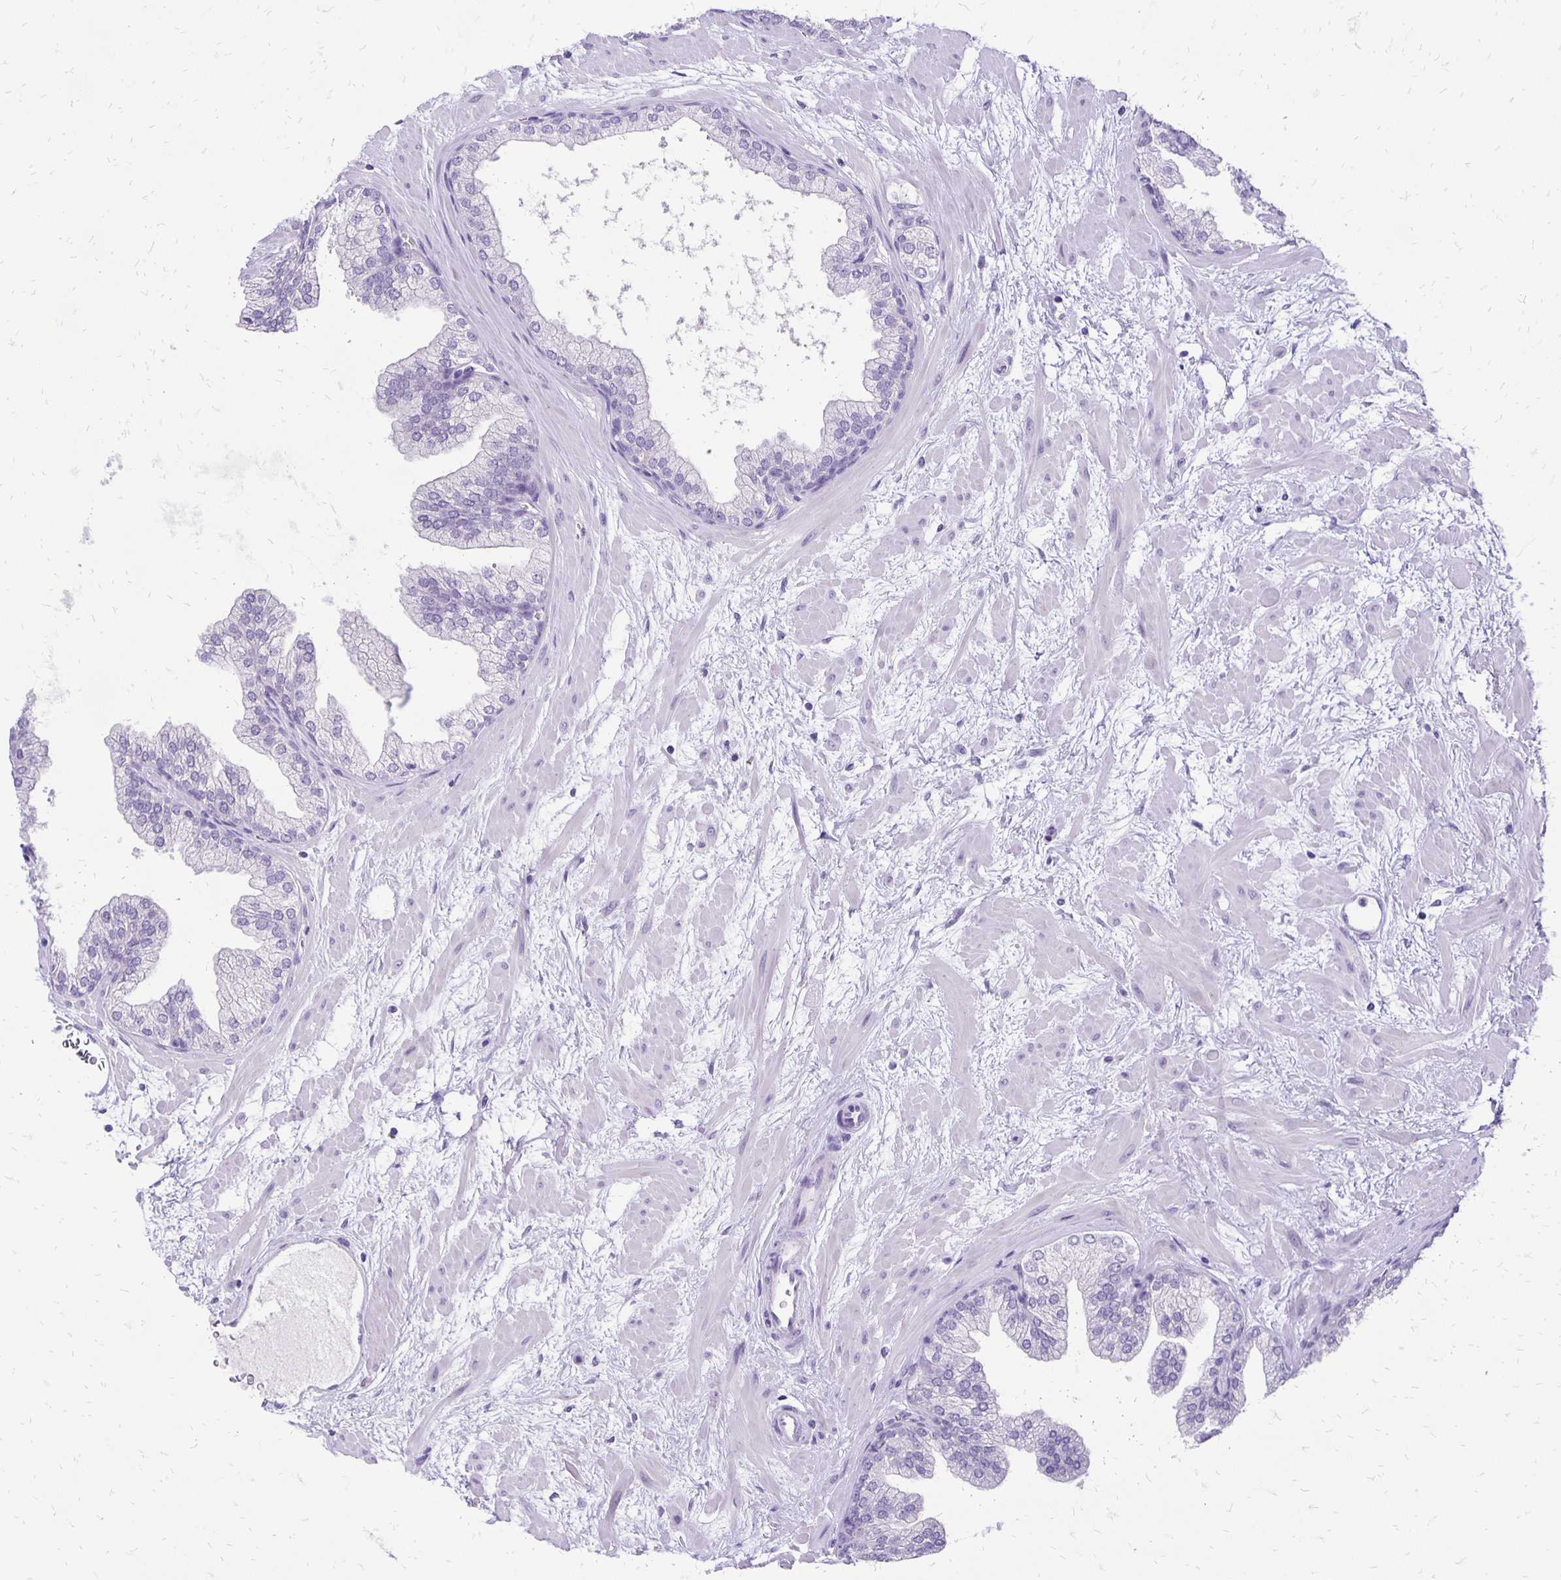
{"staining": {"intensity": "negative", "quantity": "none", "location": "none"}, "tissue": "prostate", "cell_type": "Glandular cells", "image_type": "normal", "snomed": [{"axis": "morphology", "description": "Normal tissue, NOS"}, {"axis": "topography", "description": "Prostate"}], "caption": "Immunohistochemistry of normal human prostate displays no expression in glandular cells.", "gene": "ANKRD45", "patient": {"sex": "male", "age": 37}}